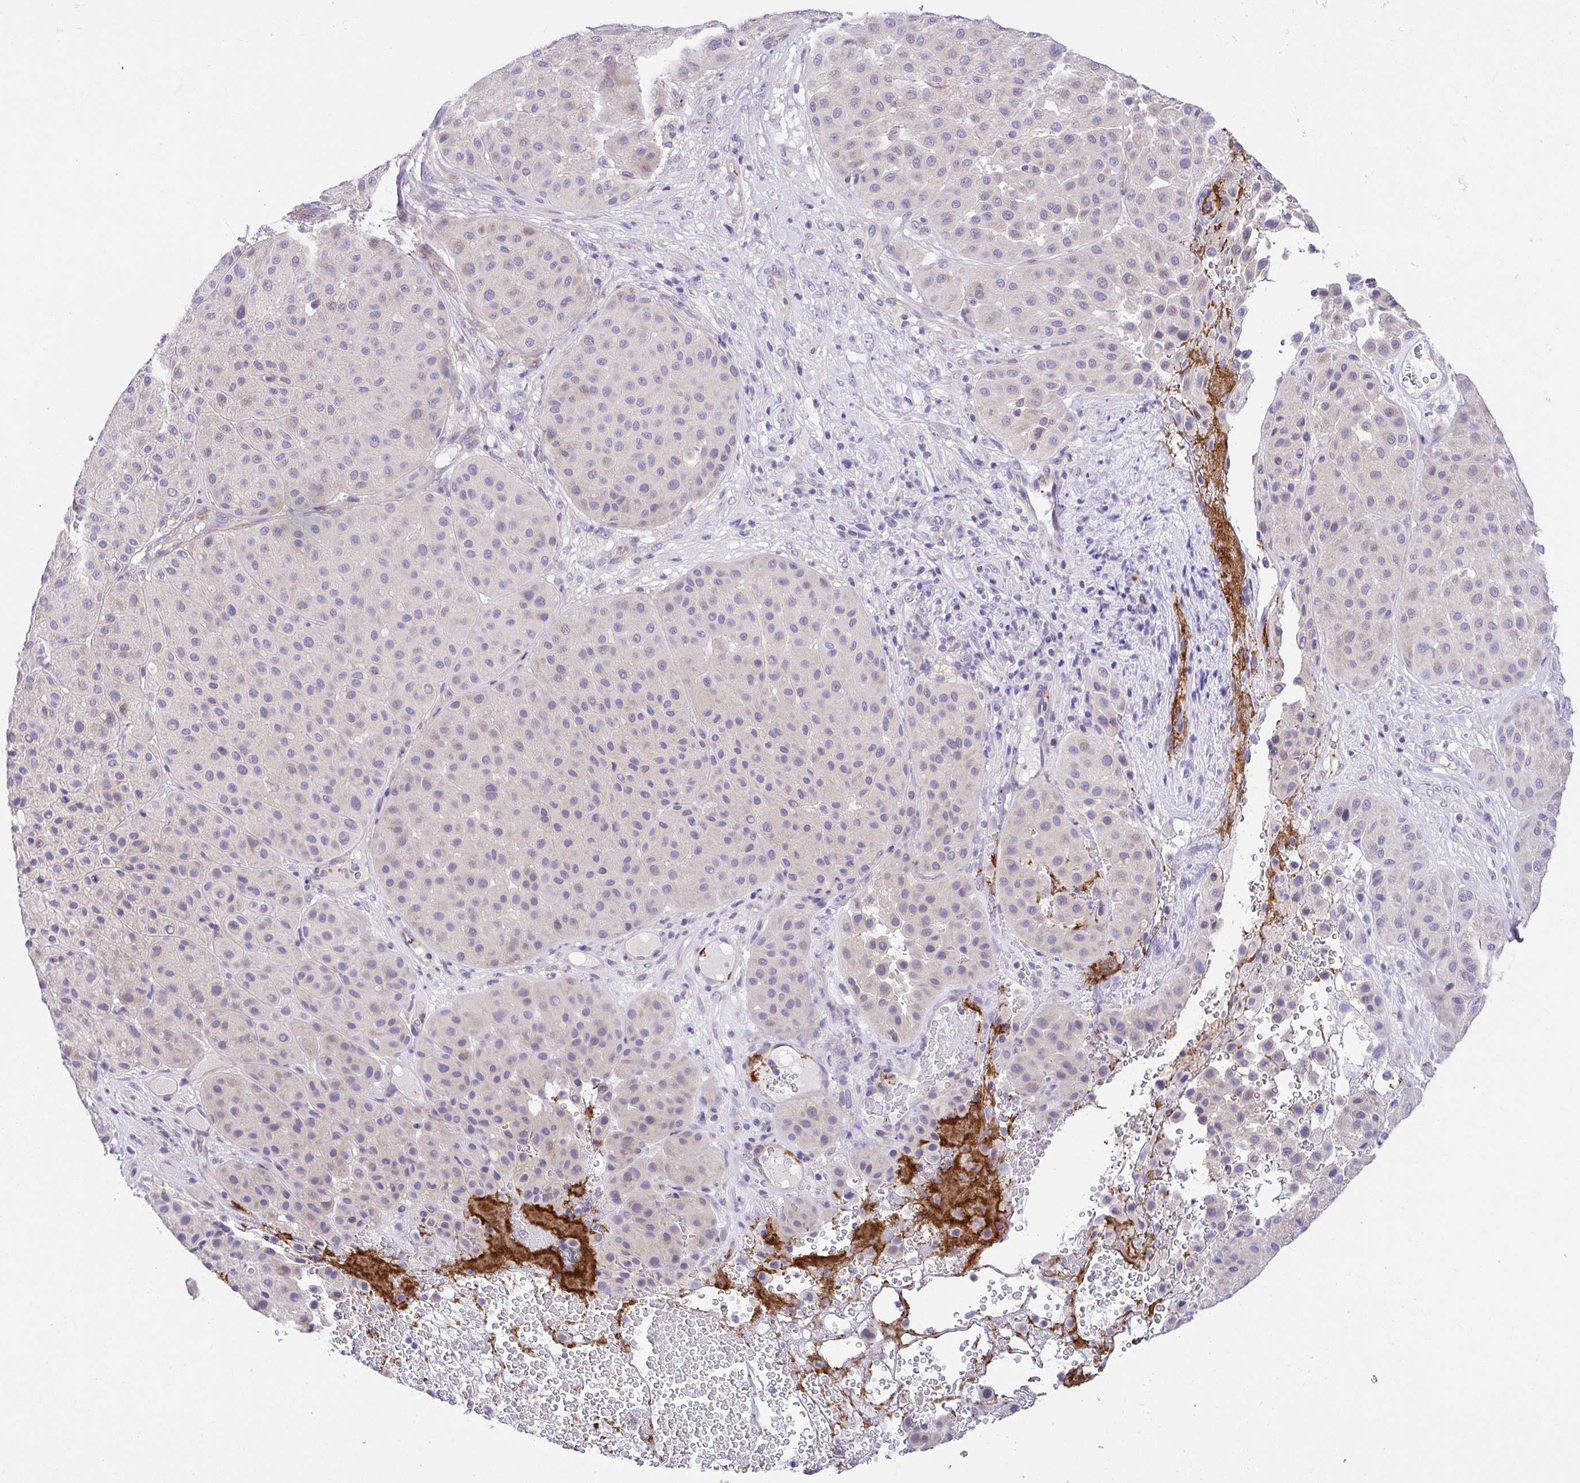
{"staining": {"intensity": "negative", "quantity": "none", "location": "none"}, "tissue": "melanoma", "cell_type": "Tumor cells", "image_type": "cancer", "snomed": [{"axis": "morphology", "description": "Malignant melanoma, Metastatic site"}, {"axis": "topography", "description": "Smooth muscle"}], "caption": "Immunohistochemistry (IHC) photomicrograph of neoplastic tissue: malignant melanoma (metastatic site) stained with DAB shows no significant protein expression in tumor cells. The staining was performed using DAB (3,3'-diaminobenzidine) to visualize the protein expression in brown, while the nuclei were stained in blue with hematoxylin (Magnification: 20x).", "gene": "PRR14L", "patient": {"sex": "male", "age": 41}}